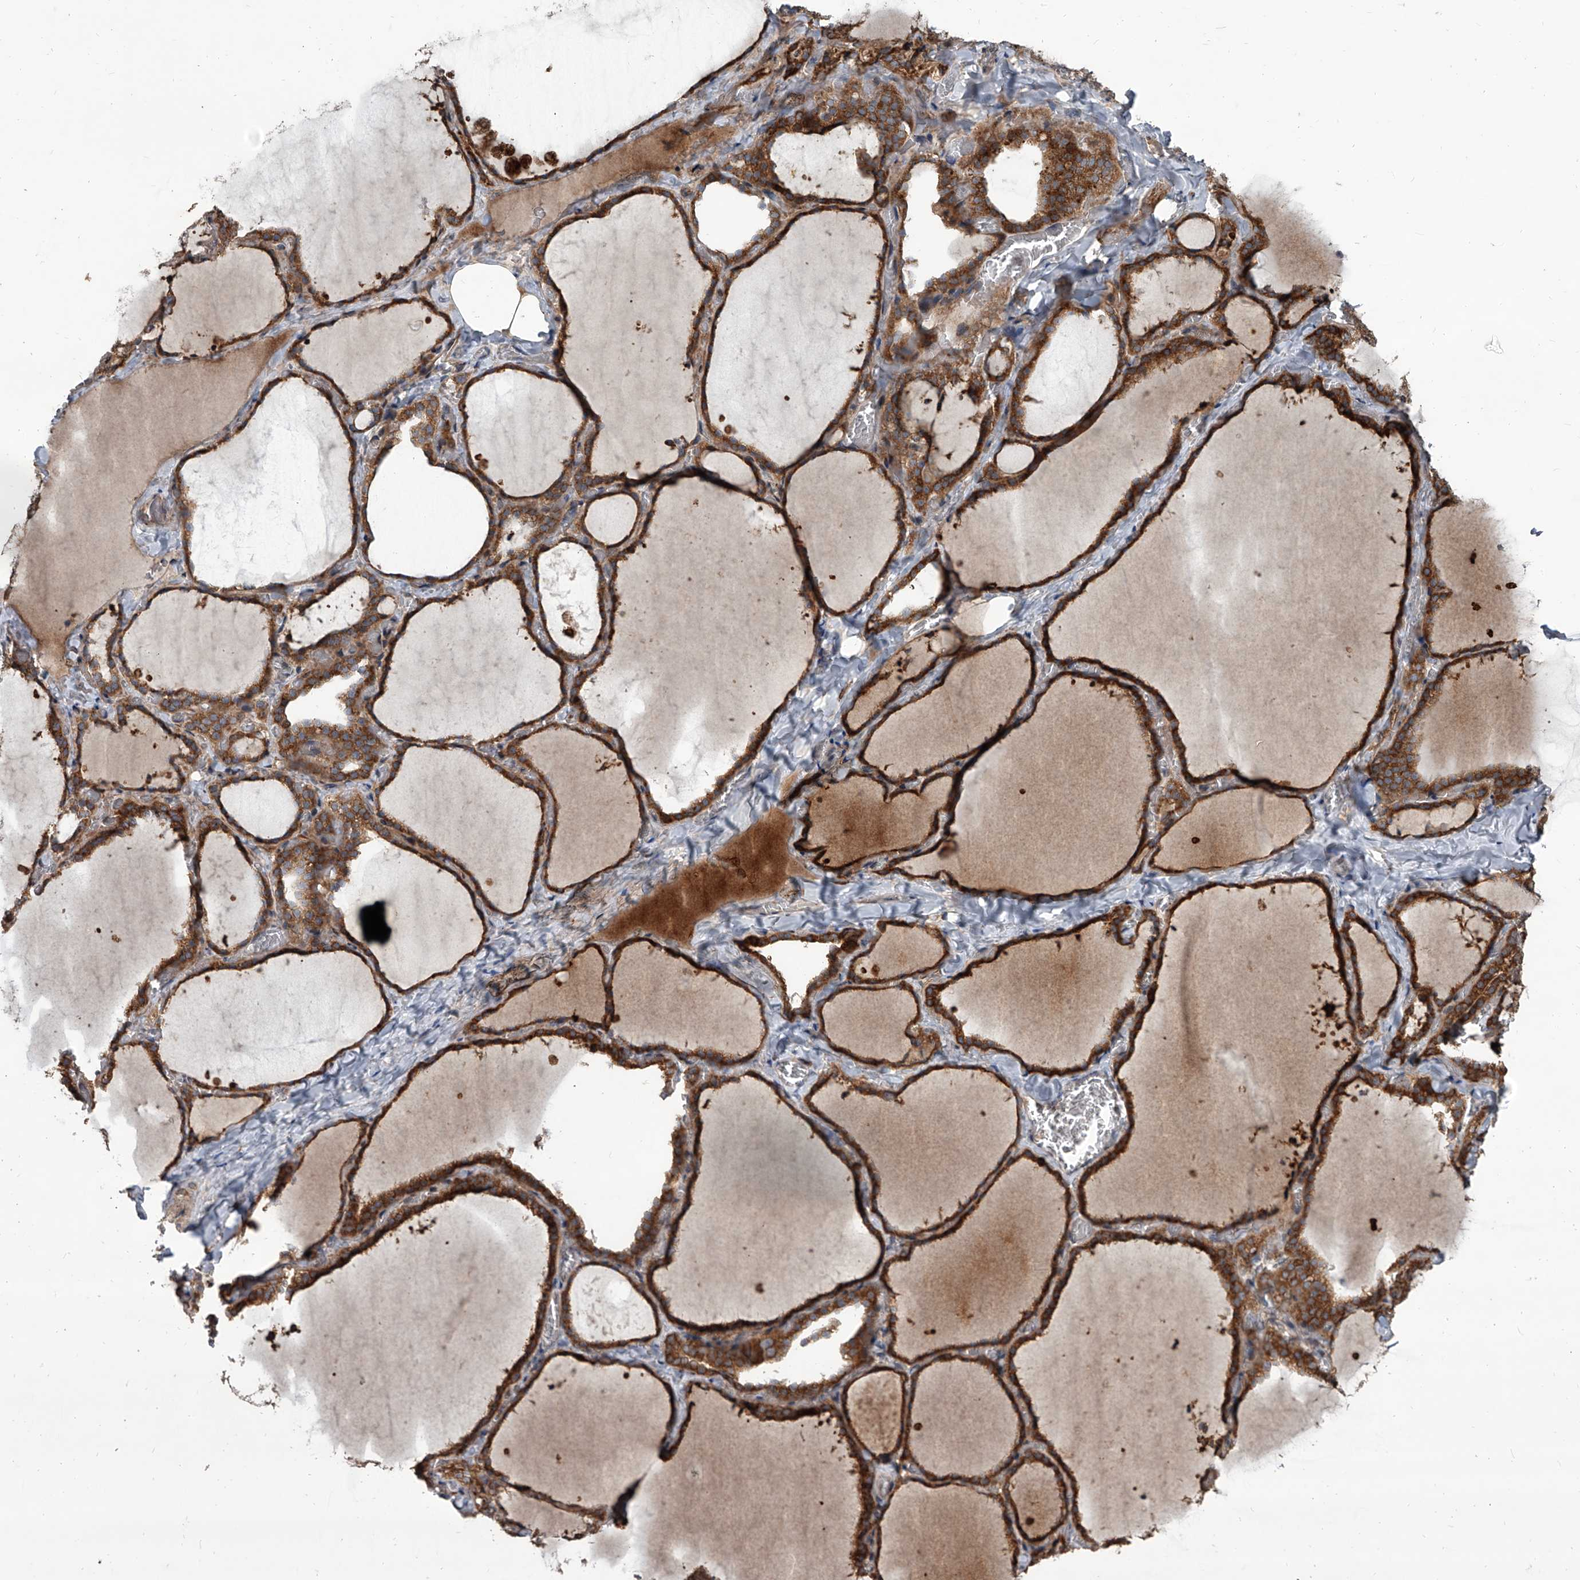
{"staining": {"intensity": "strong", "quantity": ">75%", "location": "cytoplasmic/membranous"}, "tissue": "thyroid gland", "cell_type": "Glandular cells", "image_type": "normal", "snomed": [{"axis": "morphology", "description": "Normal tissue, NOS"}, {"axis": "topography", "description": "Thyroid gland"}], "caption": "Benign thyroid gland was stained to show a protein in brown. There is high levels of strong cytoplasmic/membranous positivity in approximately >75% of glandular cells. (DAB IHC, brown staining for protein, blue staining for nuclei).", "gene": "EVA1C", "patient": {"sex": "female", "age": 22}}